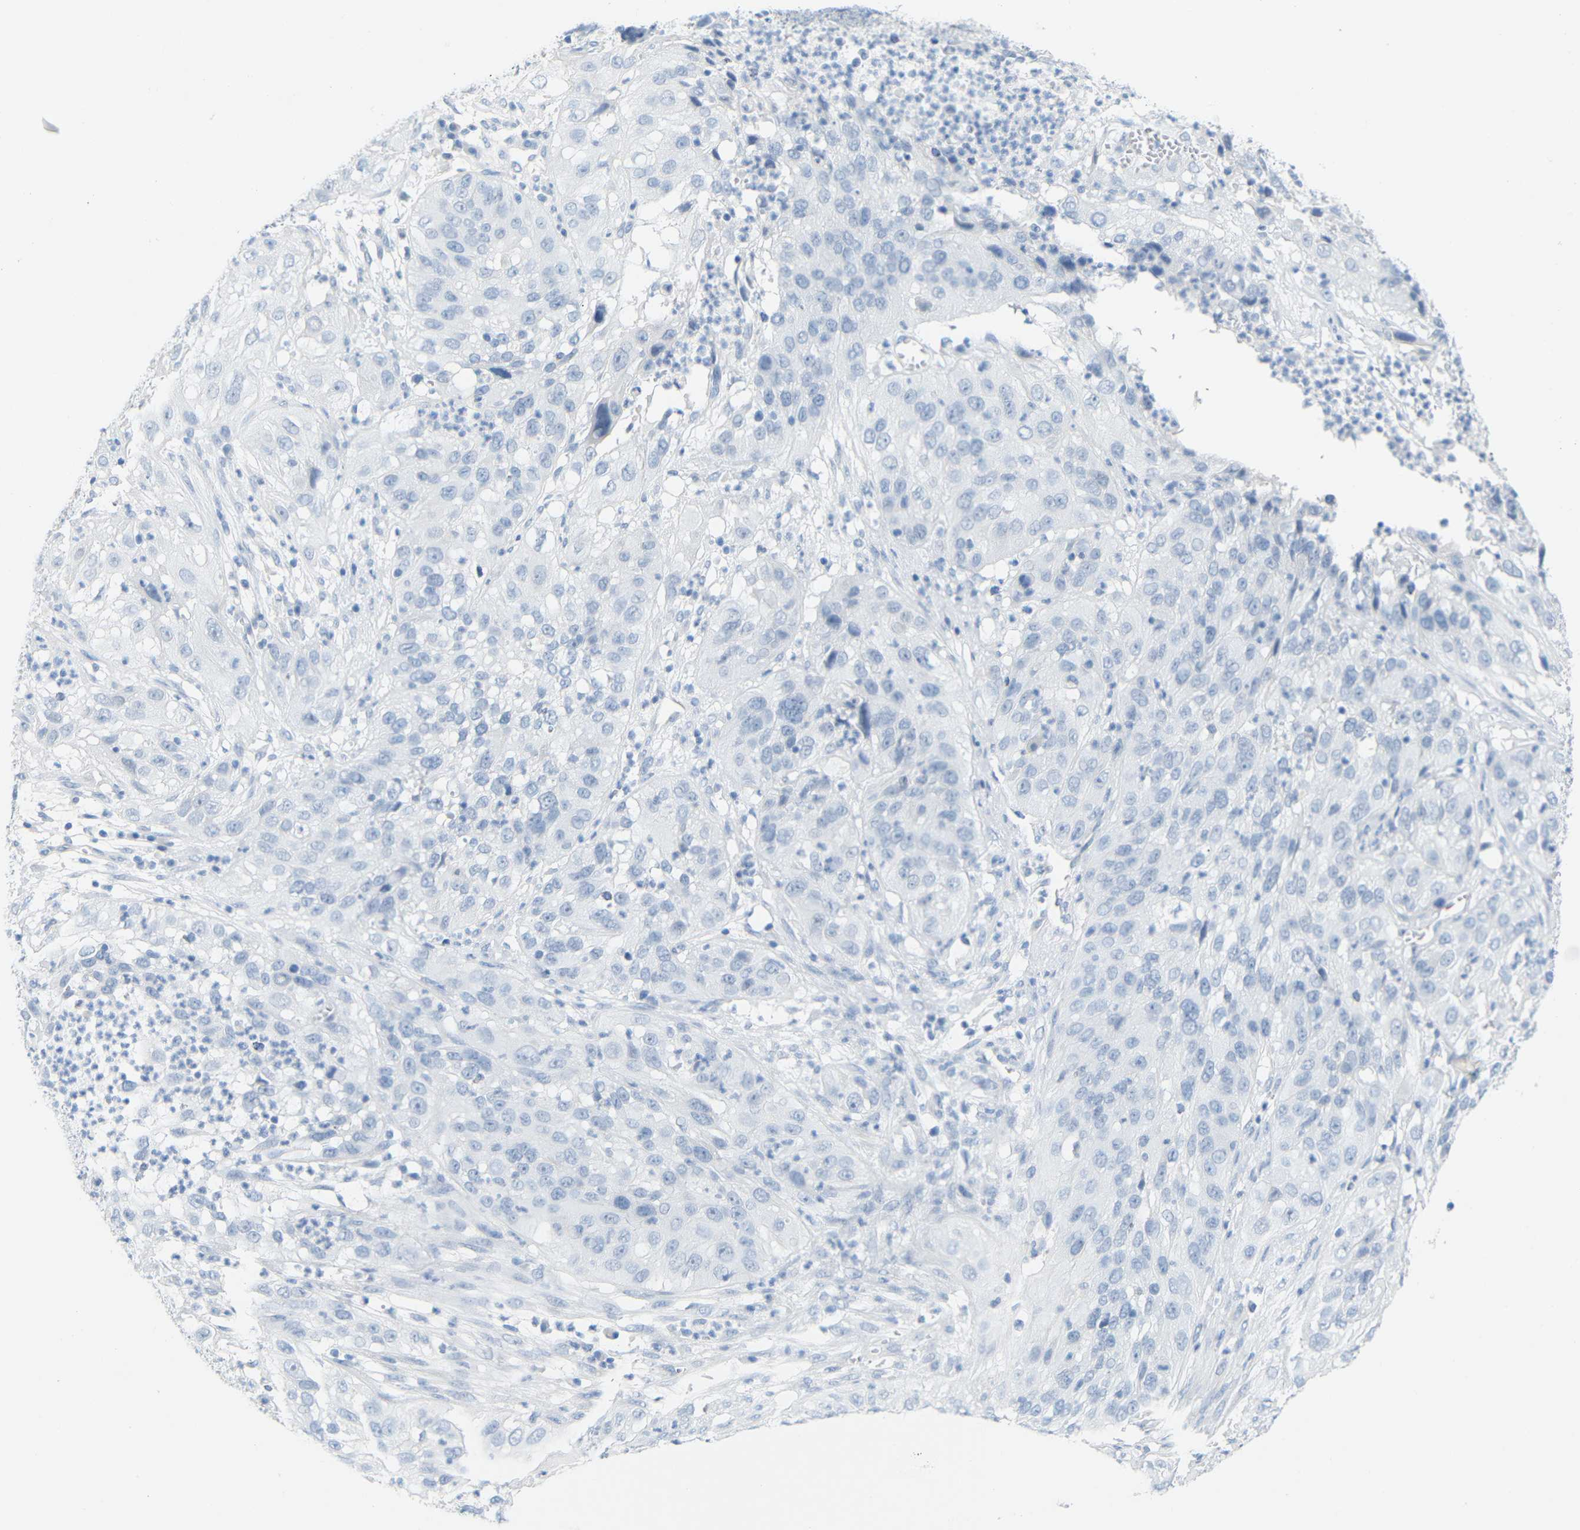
{"staining": {"intensity": "negative", "quantity": "none", "location": "none"}, "tissue": "cervical cancer", "cell_type": "Tumor cells", "image_type": "cancer", "snomed": [{"axis": "morphology", "description": "Squamous cell carcinoma, NOS"}, {"axis": "topography", "description": "Cervix"}], "caption": "Immunohistochemistry (IHC) of human cervical cancer displays no expression in tumor cells.", "gene": "OPN1SW", "patient": {"sex": "female", "age": 32}}